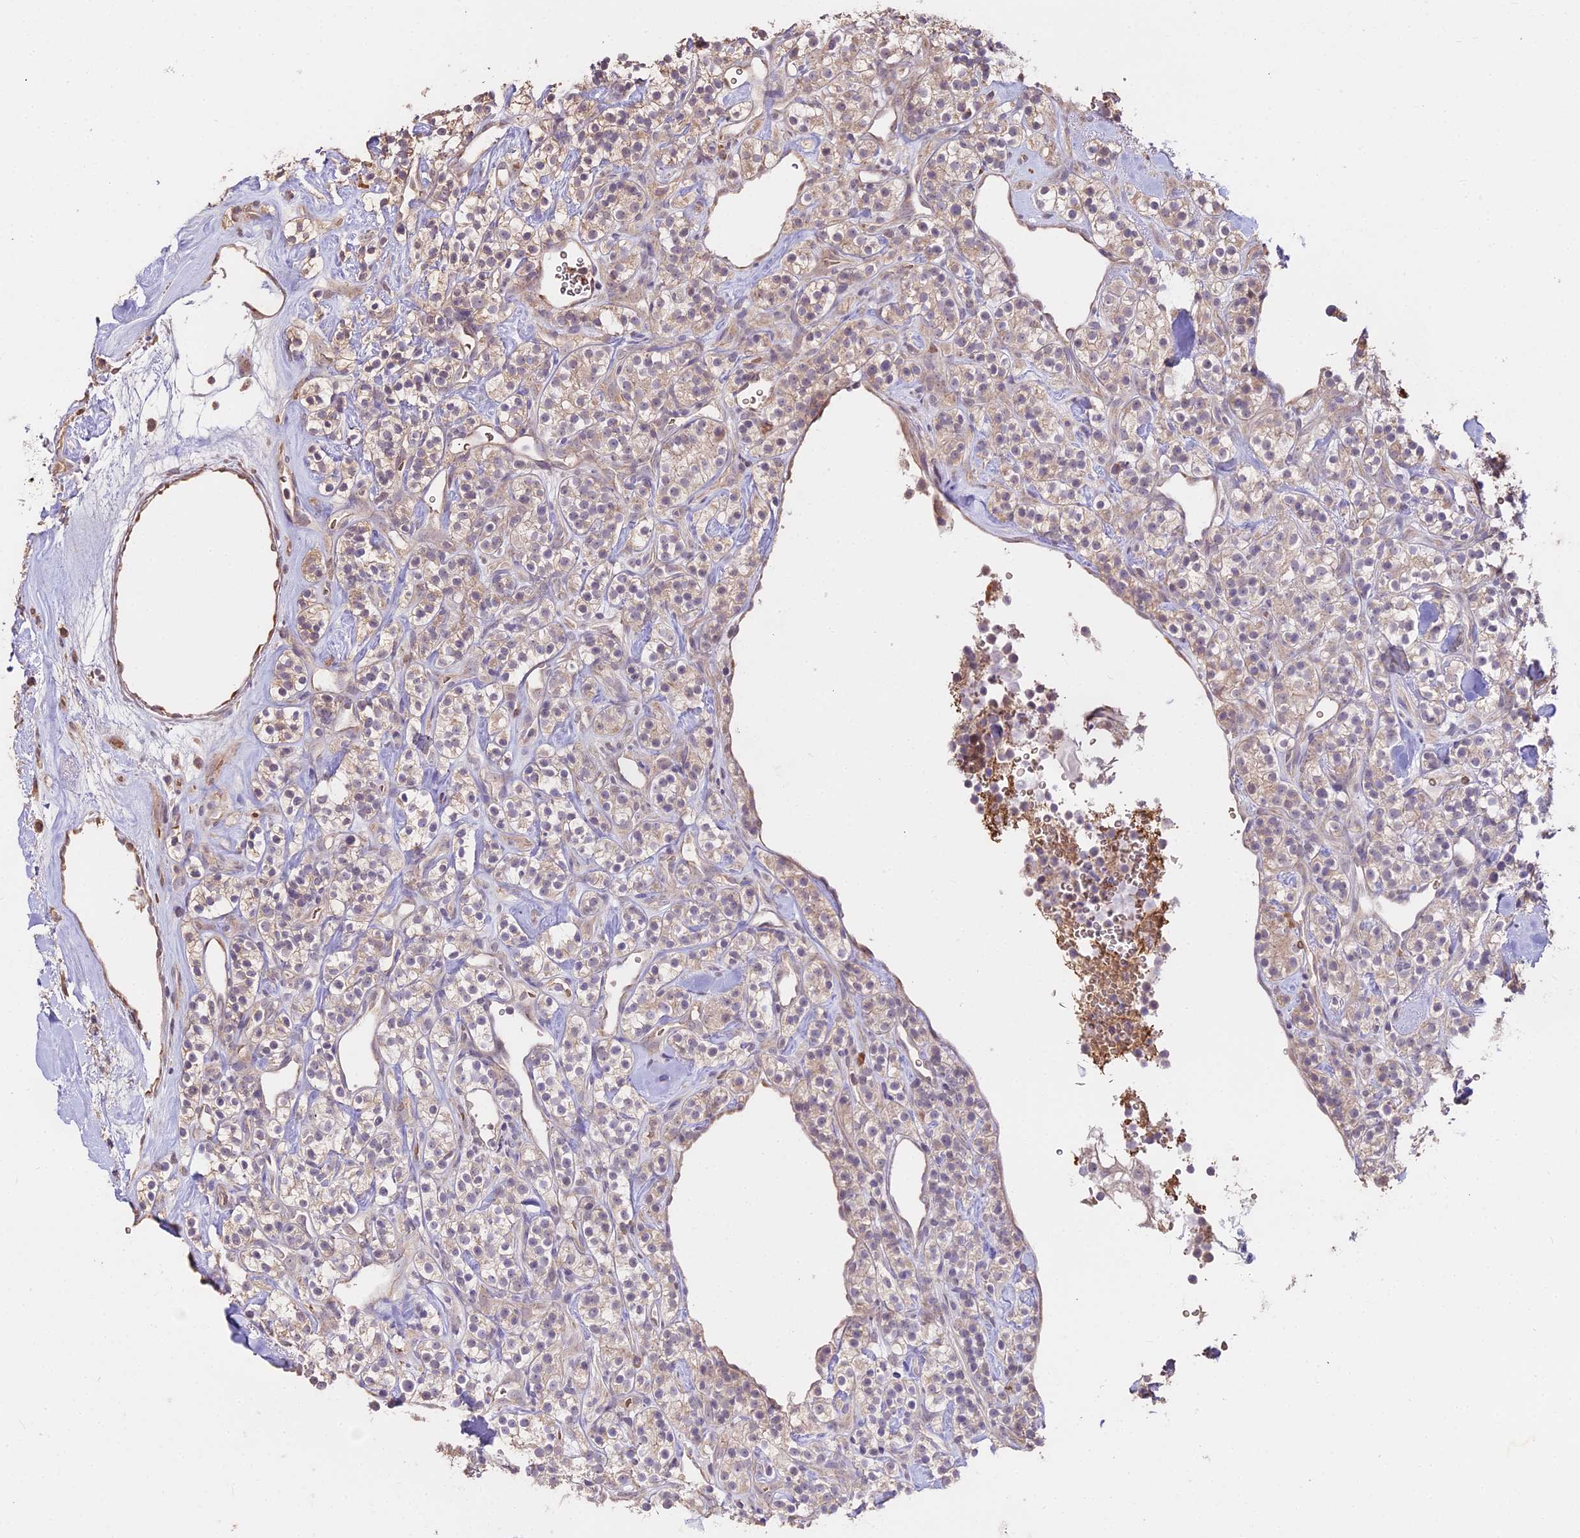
{"staining": {"intensity": "weak", "quantity": ">75%", "location": "cytoplasmic/membranous"}, "tissue": "renal cancer", "cell_type": "Tumor cells", "image_type": "cancer", "snomed": [{"axis": "morphology", "description": "Adenocarcinoma, NOS"}, {"axis": "topography", "description": "Kidney"}], "caption": "Protein expression analysis of human renal cancer reveals weak cytoplasmic/membranous staining in about >75% of tumor cells.", "gene": "ZDBF2", "patient": {"sex": "male", "age": 77}}